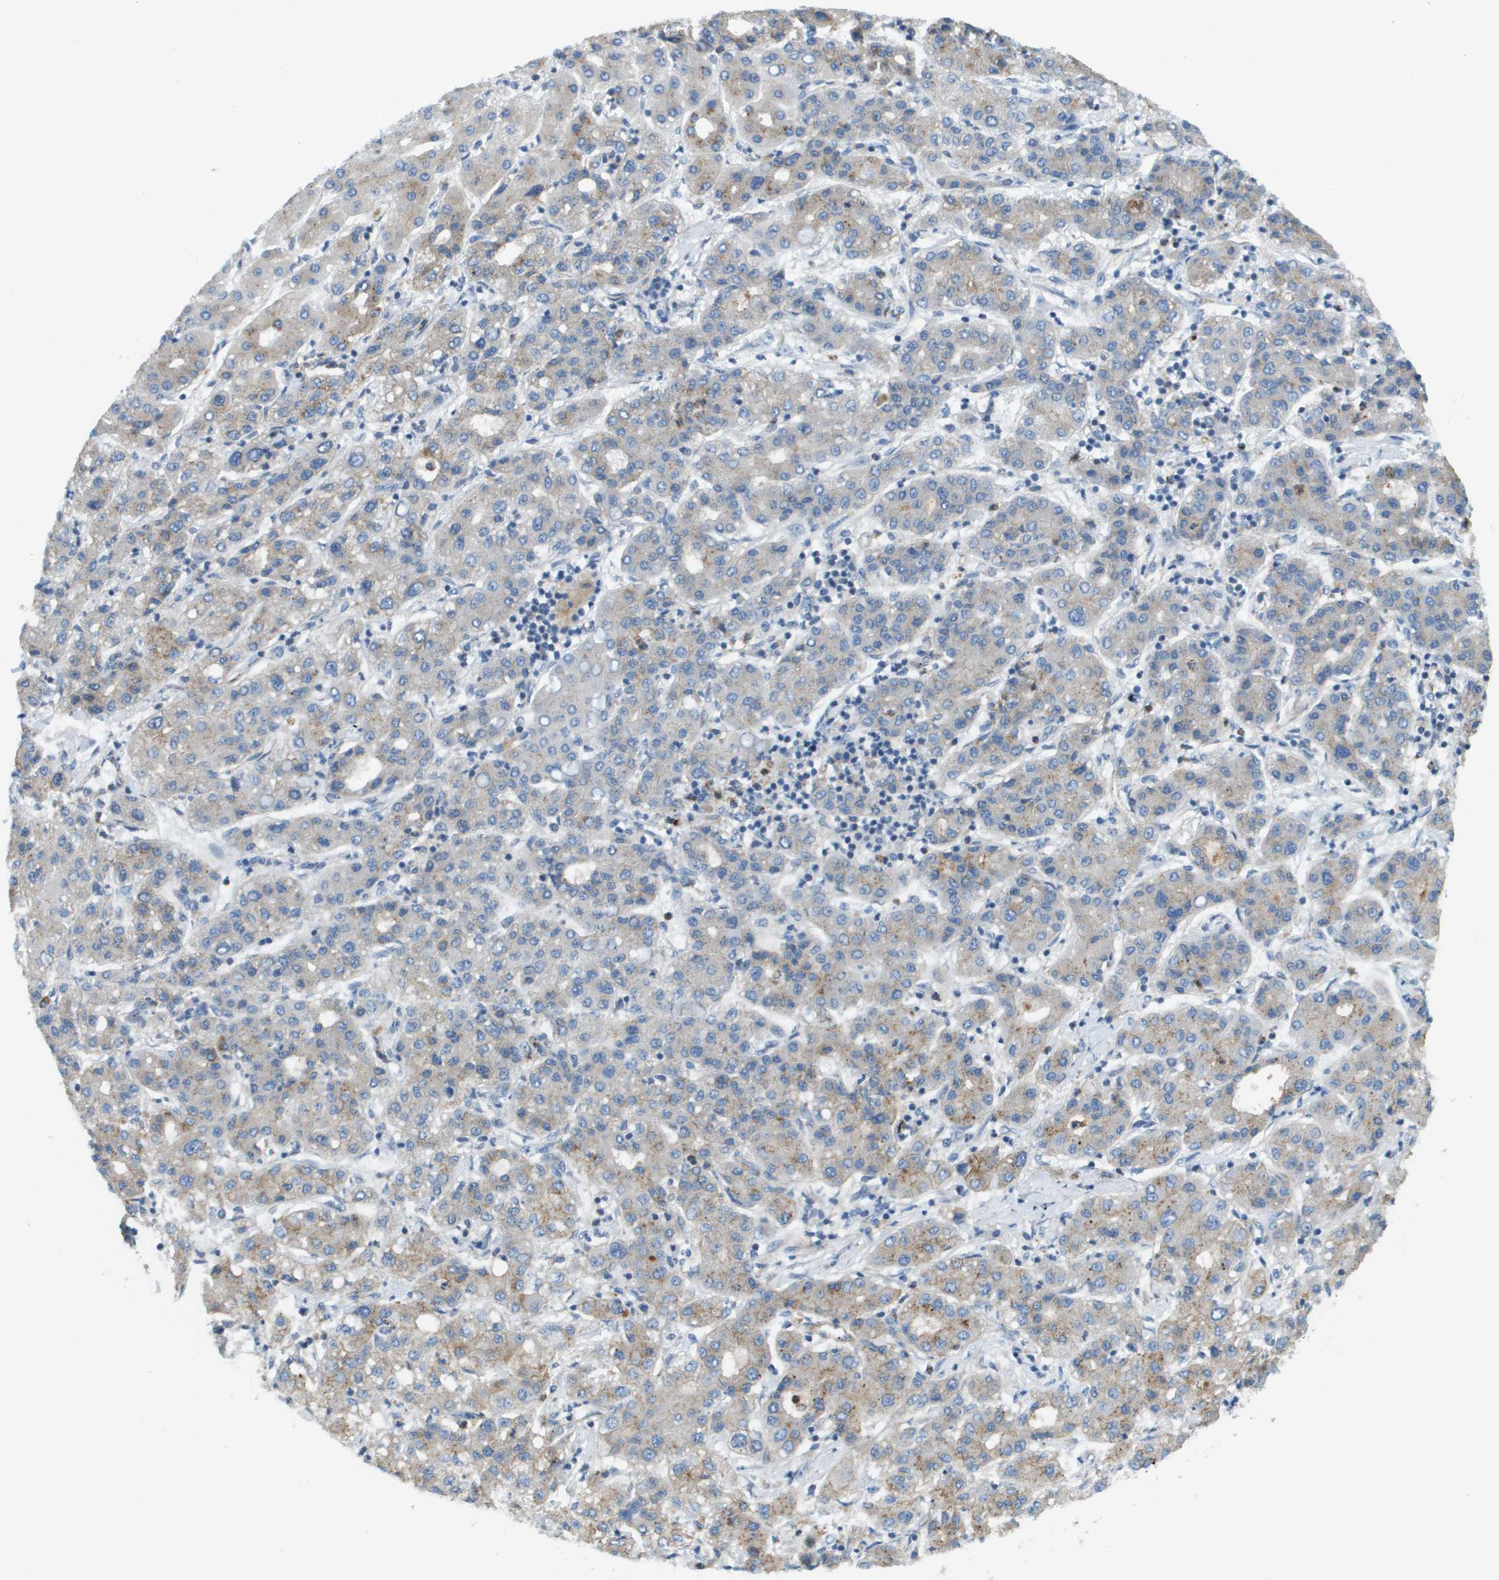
{"staining": {"intensity": "weak", "quantity": "25%-75%", "location": "cytoplasmic/membranous"}, "tissue": "liver cancer", "cell_type": "Tumor cells", "image_type": "cancer", "snomed": [{"axis": "morphology", "description": "Carcinoma, Hepatocellular, NOS"}, {"axis": "topography", "description": "Liver"}], "caption": "A low amount of weak cytoplasmic/membranous expression is seen in approximately 25%-75% of tumor cells in hepatocellular carcinoma (liver) tissue.", "gene": "MYH11", "patient": {"sex": "male", "age": 65}}